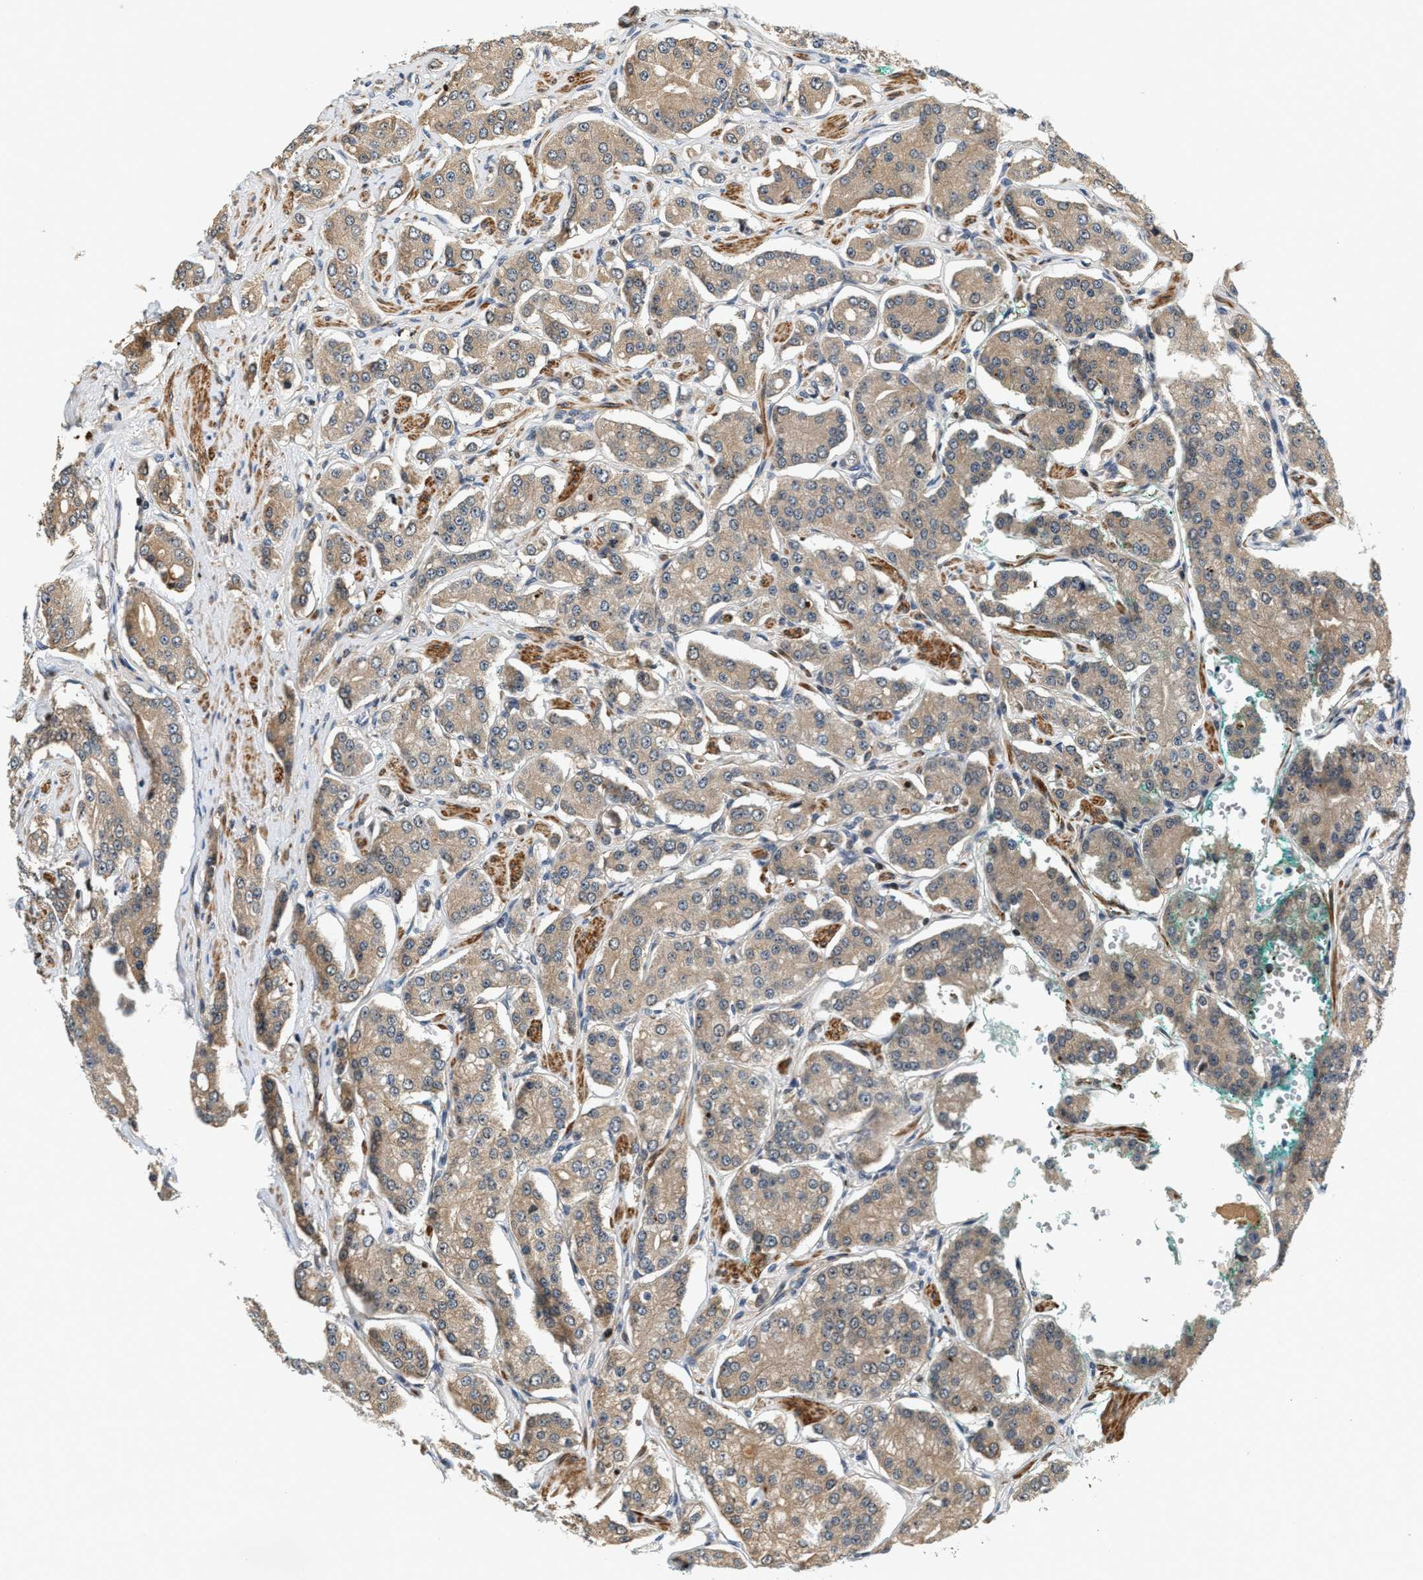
{"staining": {"intensity": "weak", "quantity": ">75%", "location": "cytoplasmic/membranous"}, "tissue": "prostate cancer", "cell_type": "Tumor cells", "image_type": "cancer", "snomed": [{"axis": "morphology", "description": "Adenocarcinoma, Low grade"}, {"axis": "topography", "description": "Prostate"}], "caption": "IHC histopathology image of neoplastic tissue: prostate cancer (adenocarcinoma (low-grade)) stained using immunohistochemistry (IHC) displays low levels of weak protein expression localized specifically in the cytoplasmic/membranous of tumor cells, appearing as a cytoplasmic/membranous brown color.", "gene": "SAMD9", "patient": {"sex": "male", "age": 69}}